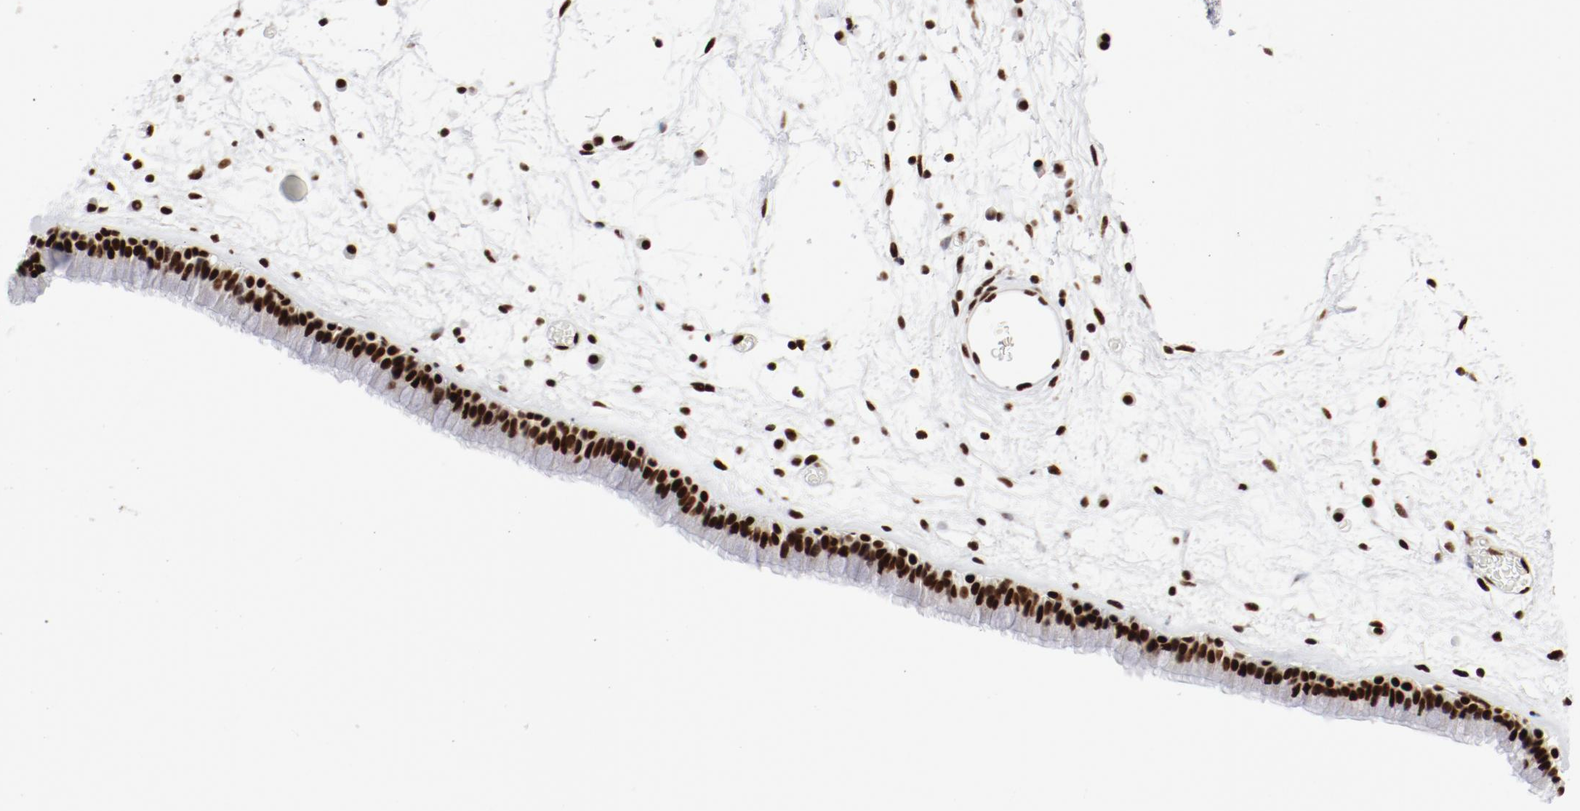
{"staining": {"intensity": "strong", "quantity": ">75%", "location": "nuclear"}, "tissue": "nasopharynx", "cell_type": "Respiratory epithelial cells", "image_type": "normal", "snomed": [{"axis": "morphology", "description": "Normal tissue, NOS"}, {"axis": "morphology", "description": "Inflammation, NOS"}, {"axis": "topography", "description": "Nasopharynx"}], "caption": "A brown stain highlights strong nuclear expression of a protein in respiratory epithelial cells of benign nasopharynx.", "gene": "NFYB", "patient": {"sex": "male", "age": 48}}